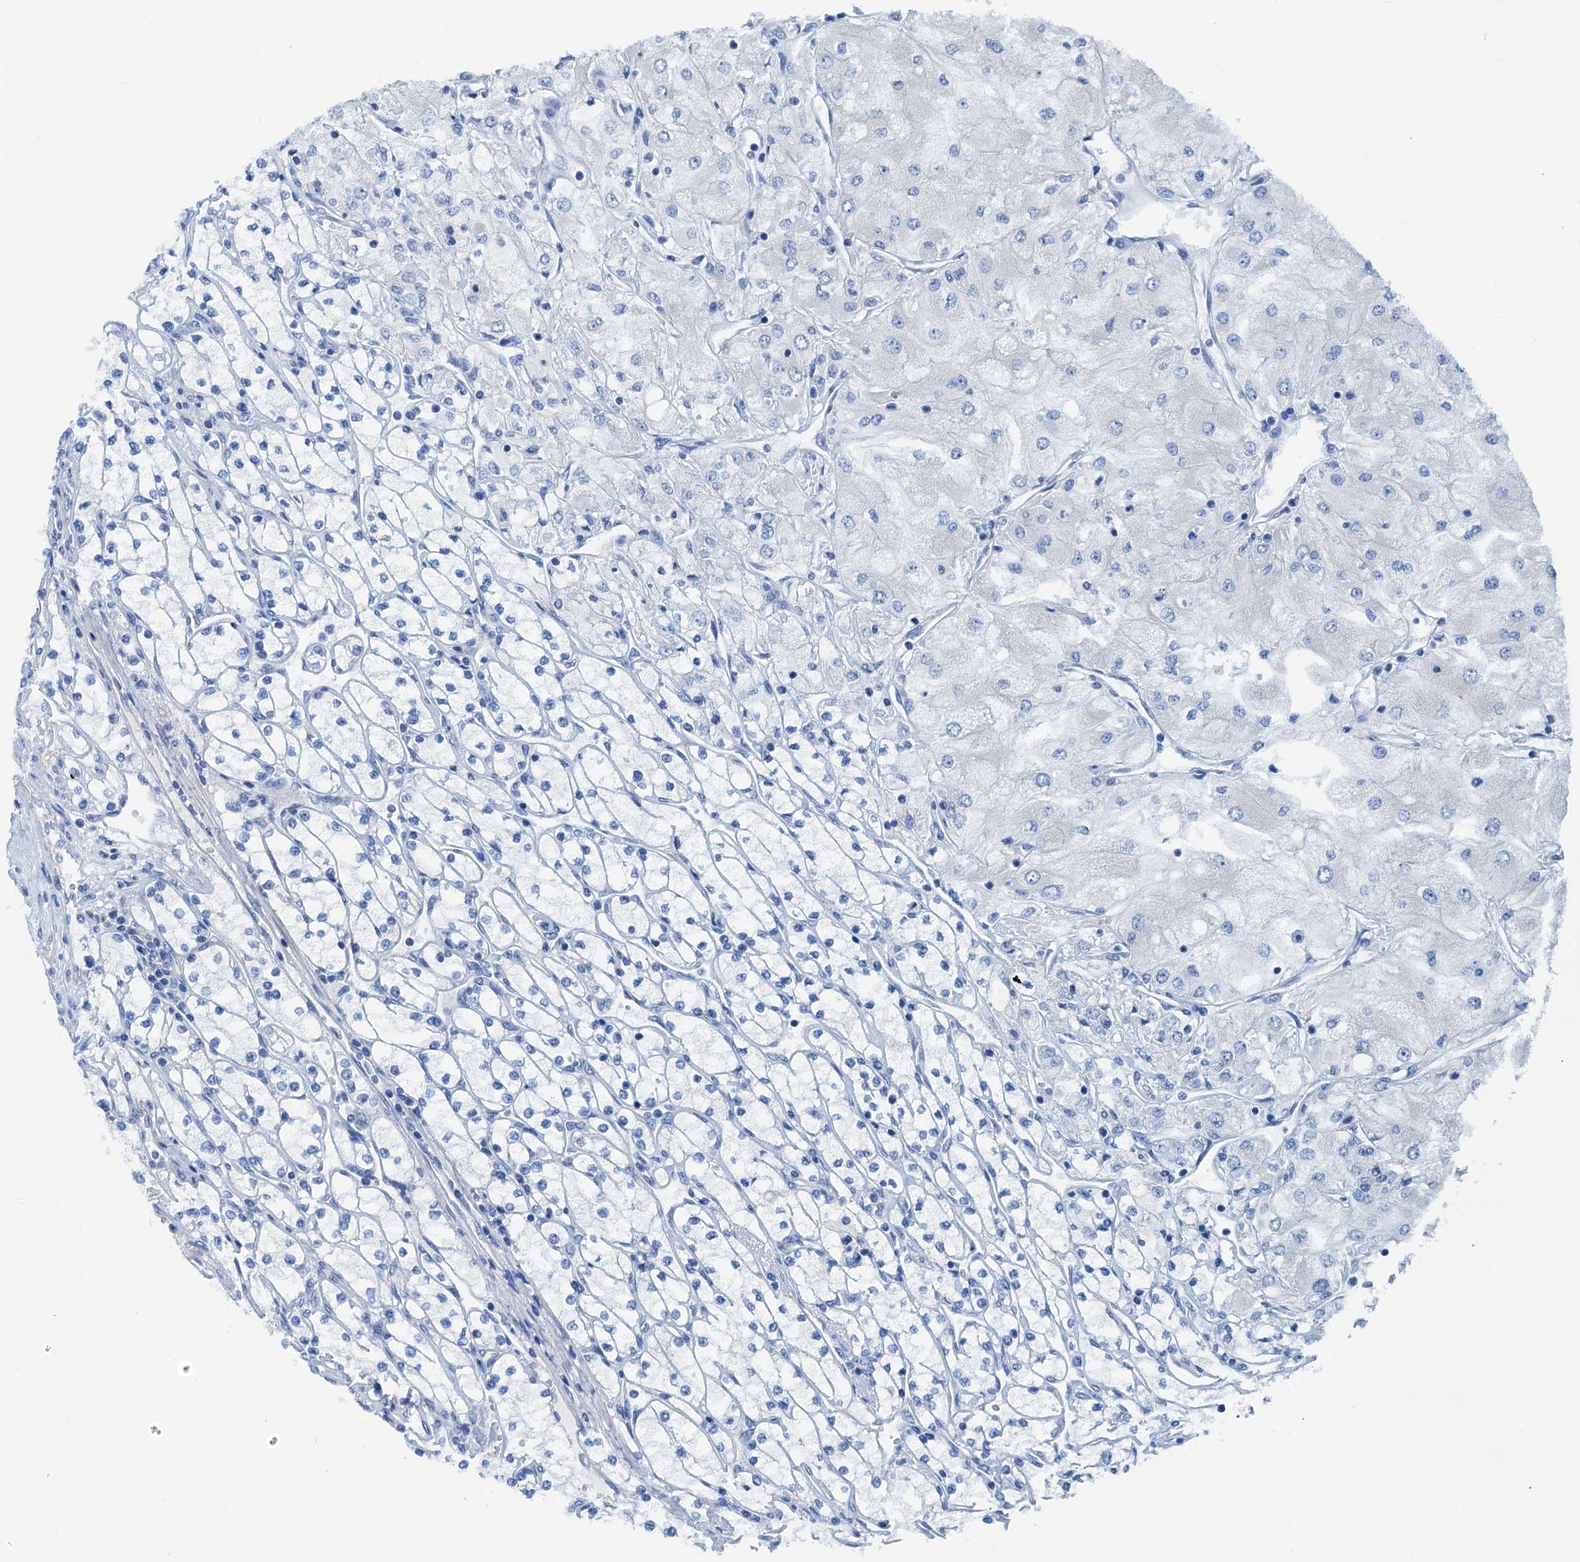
{"staining": {"intensity": "negative", "quantity": "none", "location": "none"}, "tissue": "renal cancer", "cell_type": "Tumor cells", "image_type": "cancer", "snomed": [{"axis": "morphology", "description": "Adenocarcinoma, NOS"}, {"axis": "topography", "description": "Kidney"}], "caption": "A photomicrograph of renal cancer stained for a protein reveals no brown staining in tumor cells.", "gene": "KNDC1", "patient": {"sex": "male", "age": 80}}